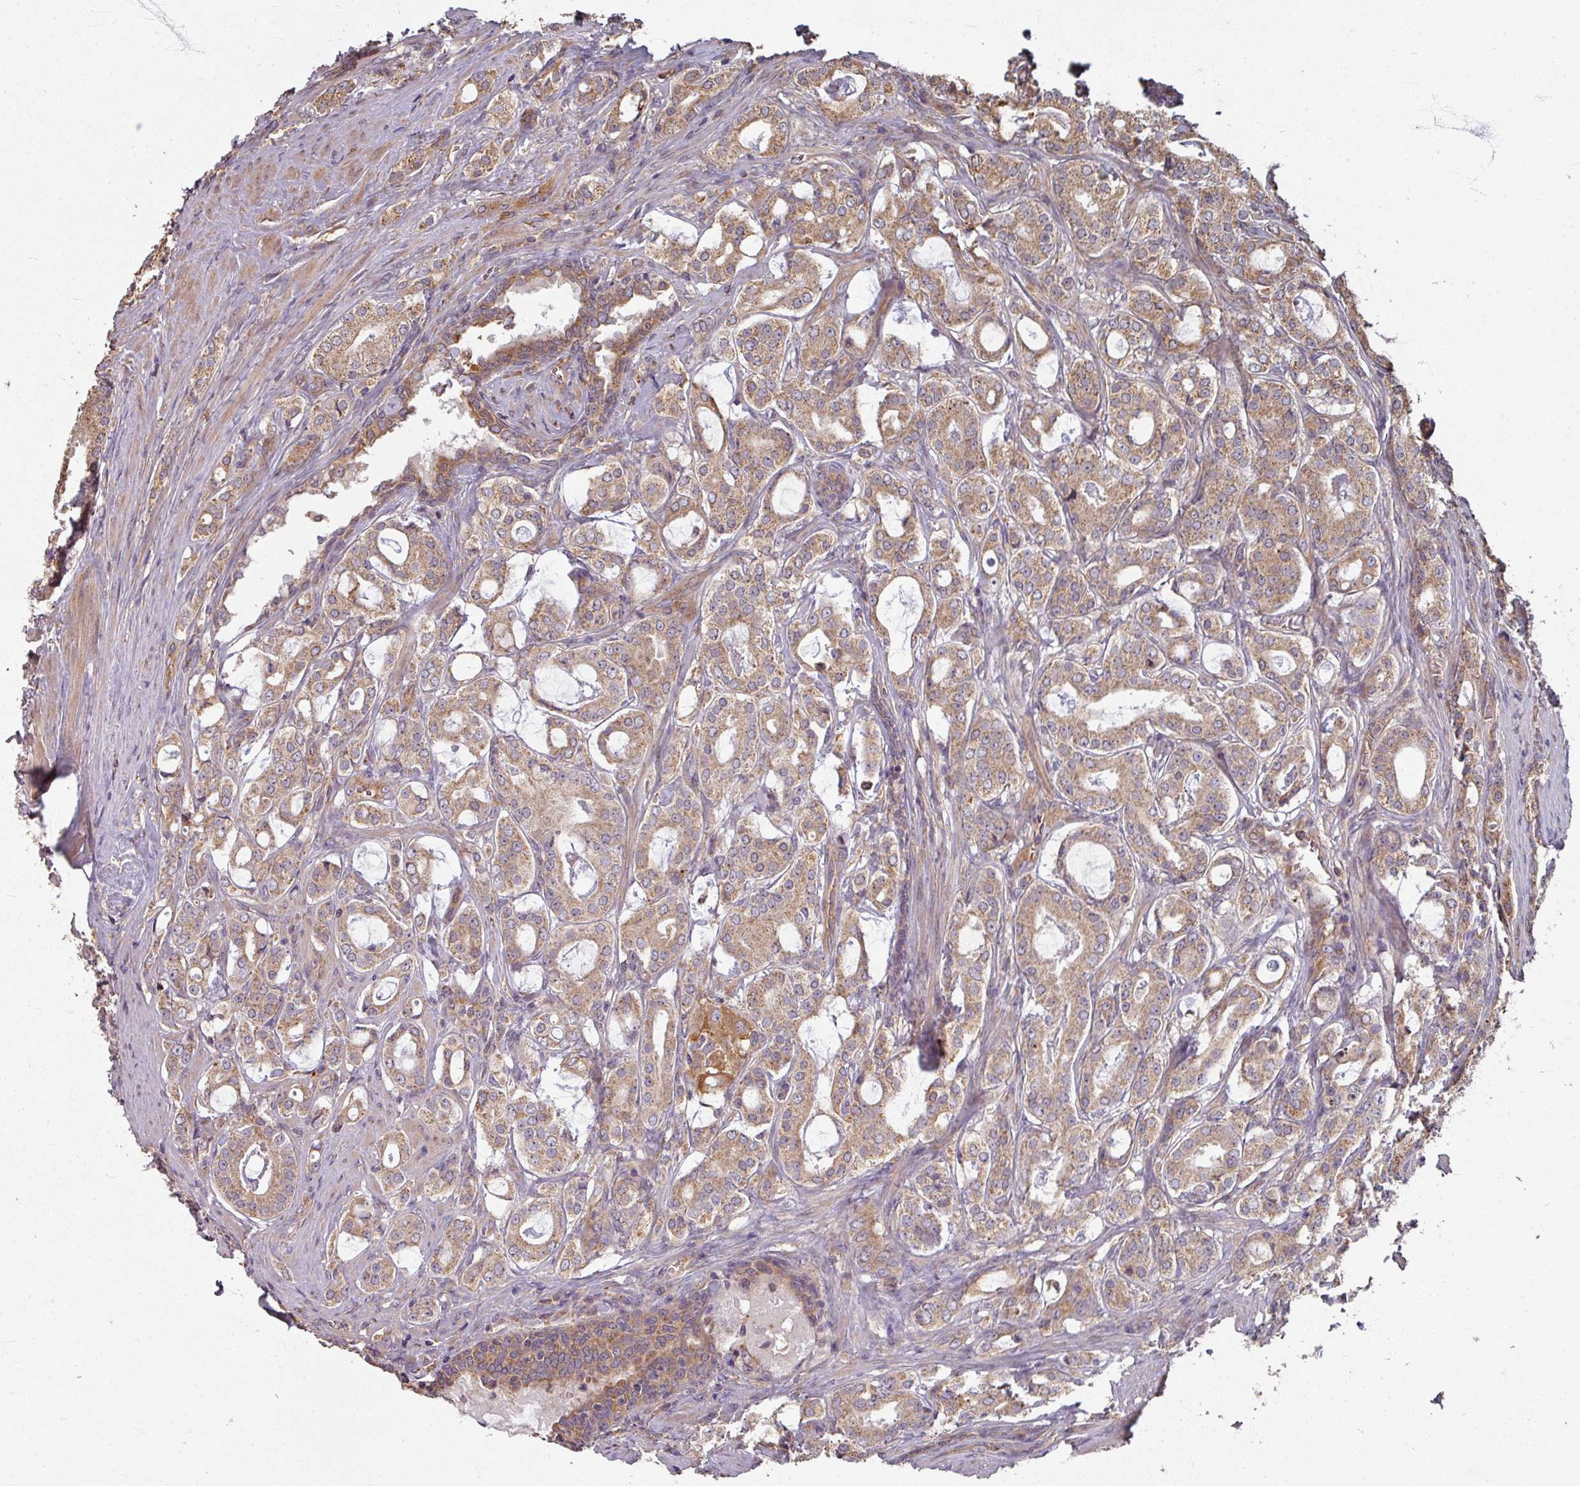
{"staining": {"intensity": "moderate", "quantity": ">75%", "location": "cytoplasmic/membranous"}, "tissue": "prostate cancer", "cell_type": "Tumor cells", "image_type": "cancer", "snomed": [{"axis": "morphology", "description": "Adenocarcinoma, High grade"}, {"axis": "topography", "description": "Prostate"}], "caption": "A high-resolution image shows IHC staining of prostate cancer, which demonstrates moderate cytoplasmic/membranous expression in approximately >75% of tumor cells. (Brightfield microscopy of DAB IHC at high magnification).", "gene": "CCDC68", "patient": {"sex": "male", "age": 63}}